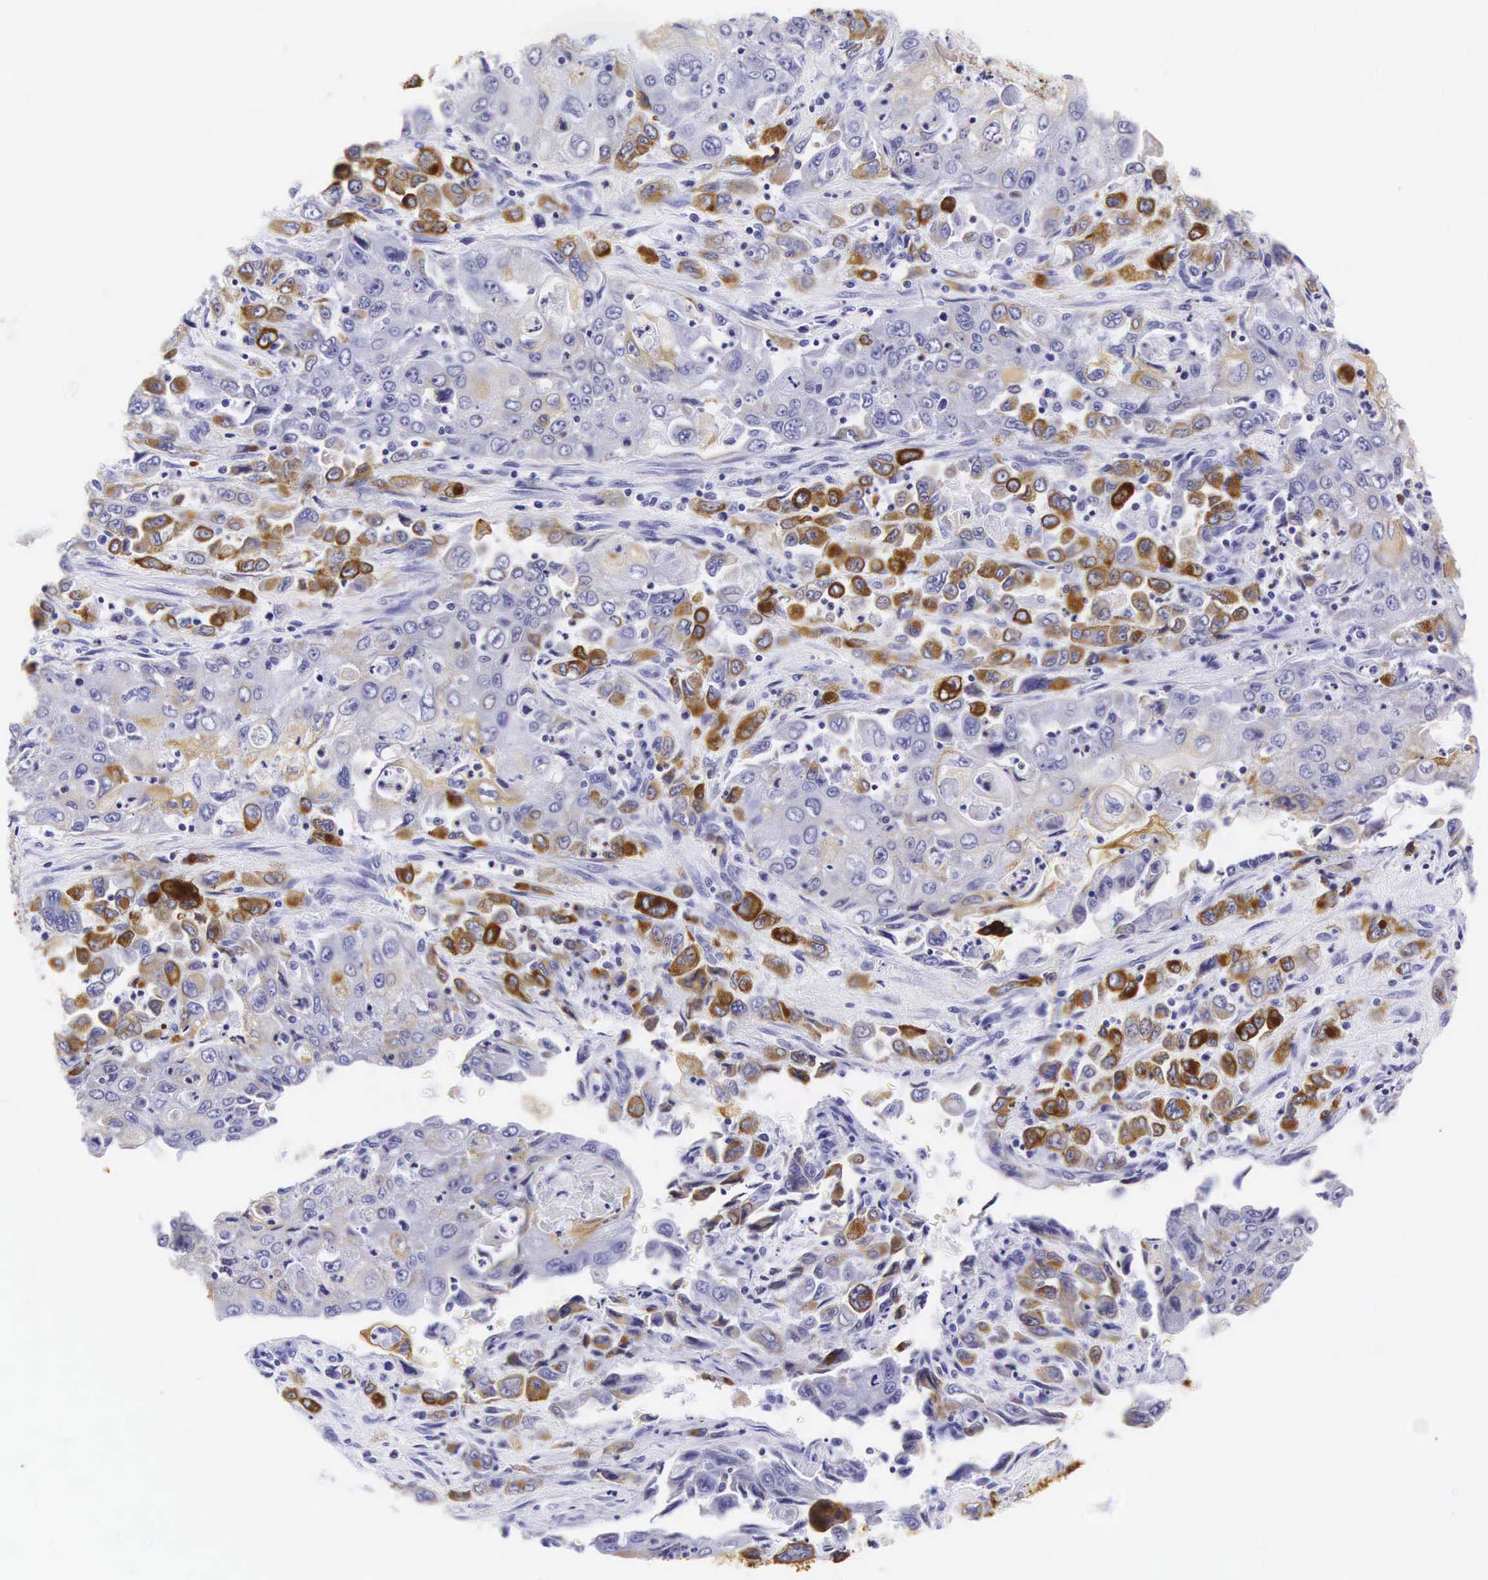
{"staining": {"intensity": "strong", "quantity": ">75%", "location": "cytoplasmic/membranous"}, "tissue": "pancreatic cancer", "cell_type": "Tumor cells", "image_type": "cancer", "snomed": [{"axis": "morphology", "description": "Adenocarcinoma, NOS"}, {"axis": "topography", "description": "Pancreas"}], "caption": "Immunohistochemistry (IHC) staining of pancreatic cancer (adenocarcinoma), which demonstrates high levels of strong cytoplasmic/membranous positivity in about >75% of tumor cells indicating strong cytoplasmic/membranous protein positivity. The staining was performed using DAB (brown) for protein detection and nuclei were counterstained in hematoxylin (blue).", "gene": "KRT18", "patient": {"sex": "male", "age": 70}}